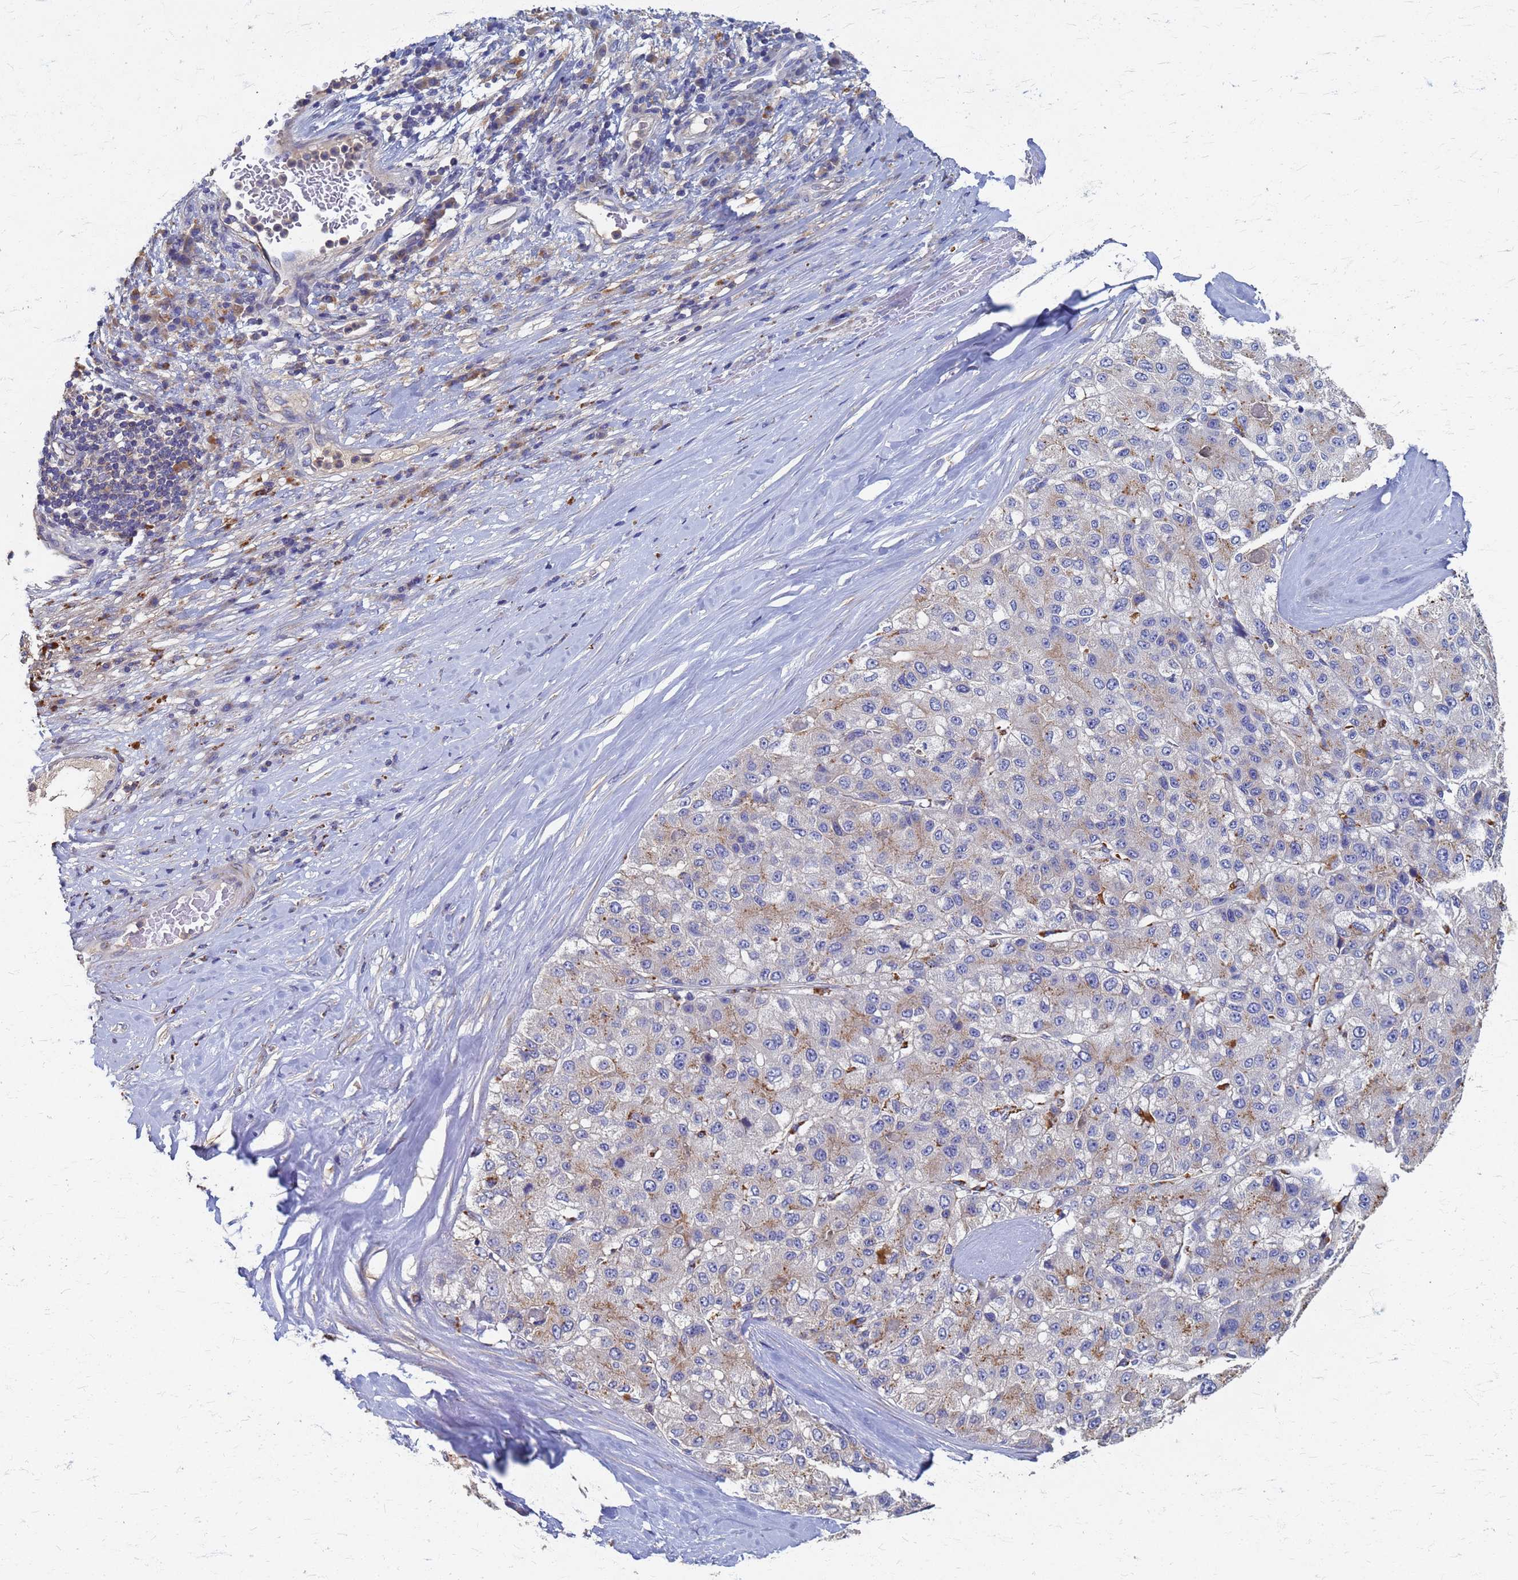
{"staining": {"intensity": "moderate", "quantity": "25%-75%", "location": "cytoplasmic/membranous"}, "tissue": "liver cancer", "cell_type": "Tumor cells", "image_type": "cancer", "snomed": [{"axis": "morphology", "description": "Carcinoma, Hepatocellular, NOS"}, {"axis": "topography", "description": "Liver"}], "caption": "A high-resolution micrograph shows IHC staining of liver cancer (hepatocellular carcinoma), which shows moderate cytoplasmic/membranous staining in about 25%-75% of tumor cells. (DAB (3,3'-diaminobenzidine) = brown stain, brightfield microscopy at high magnification).", "gene": "KRCC1", "patient": {"sex": "male", "age": 80}}